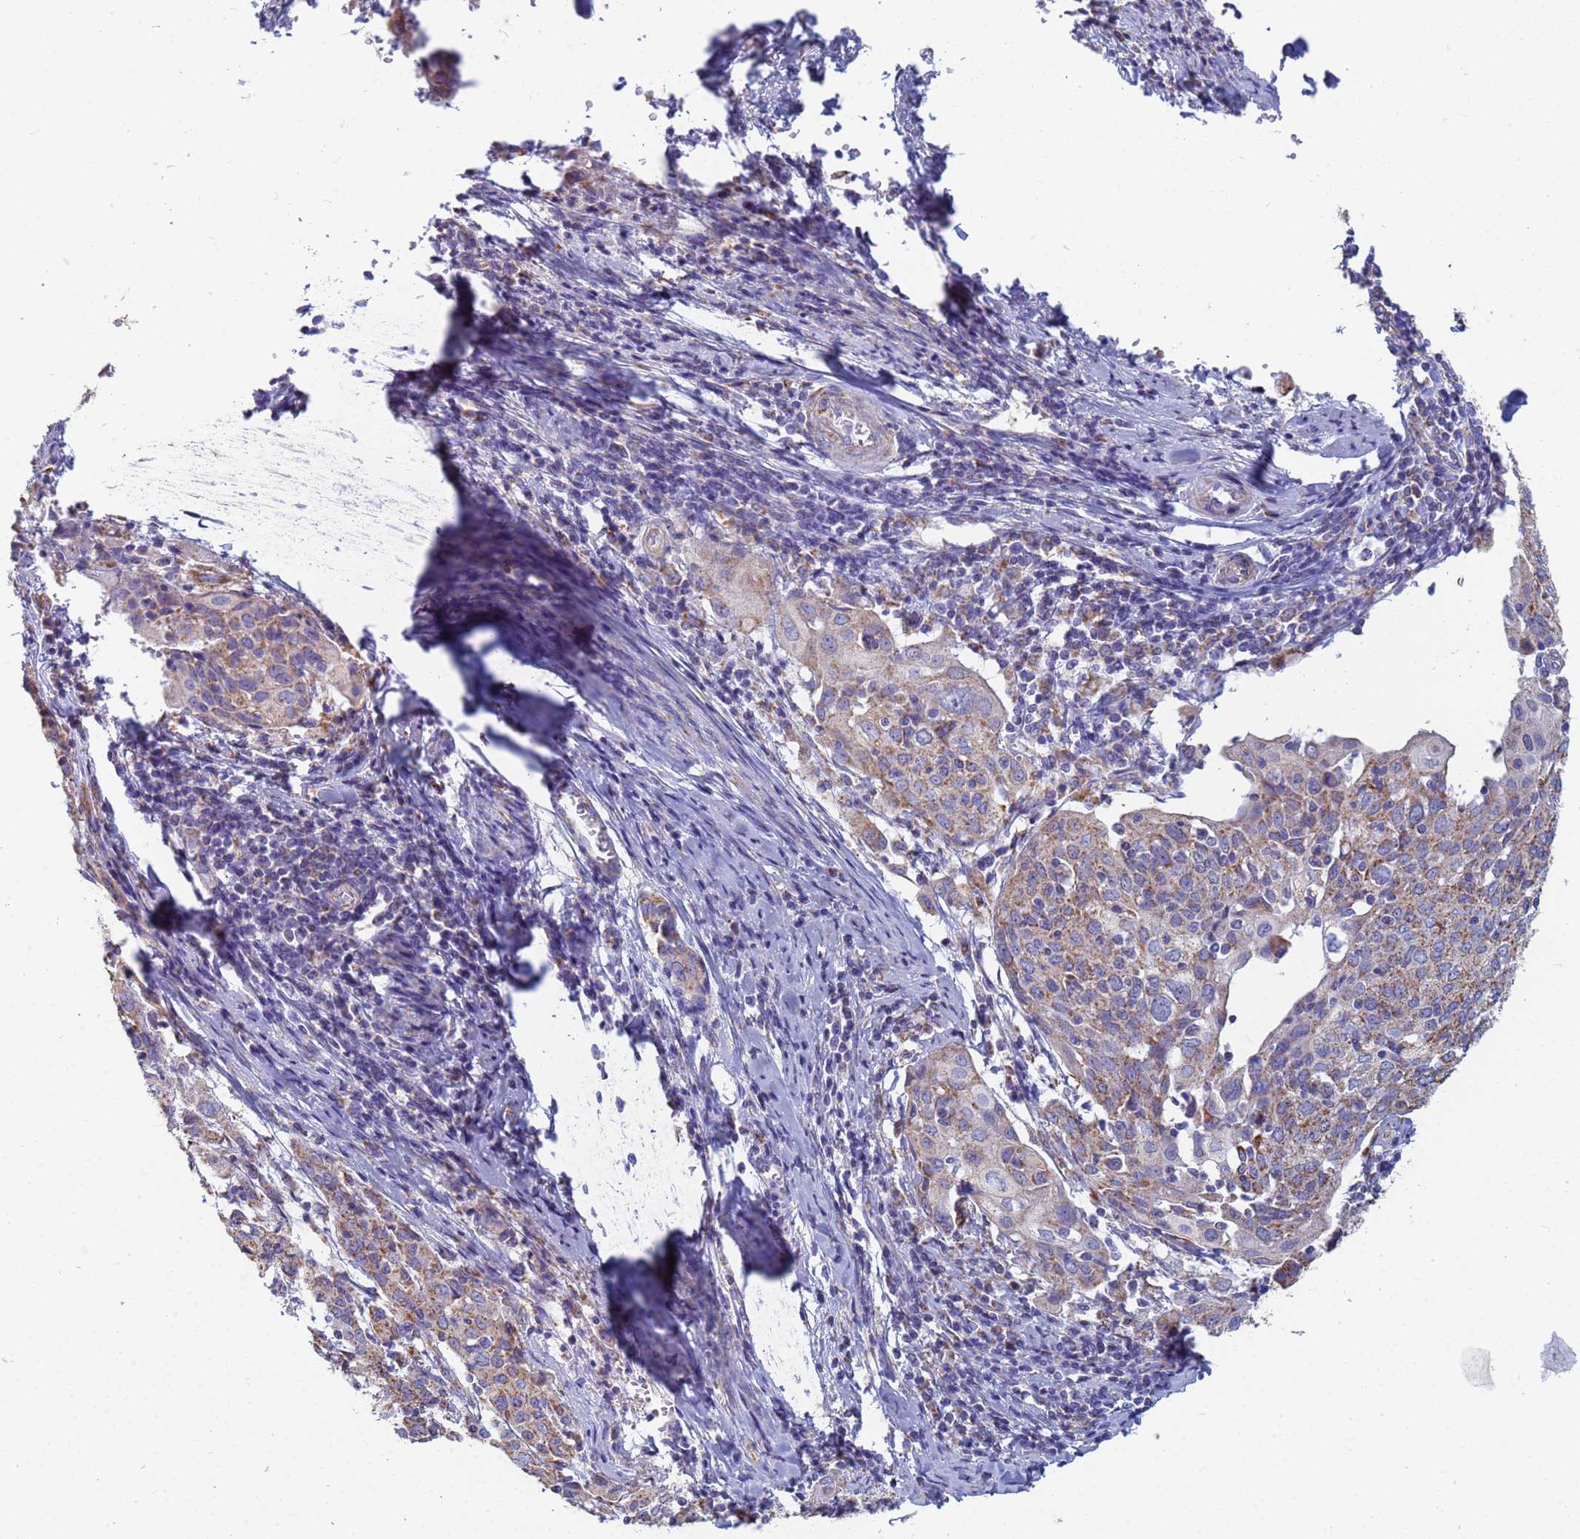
{"staining": {"intensity": "weak", "quantity": "25%-75%", "location": "cytoplasmic/membranous"}, "tissue": "cervical cancer", "cell_type": "Tumor cells", "image_type": "cancer", "snomed": [{"axis": "morphology", "description": "Squamous cell carcinoma, NOS"}, {"axis": "topography", "description": "Cervix"}], "caption": "Immunohistochemistry (IHC) staining of cervical squamous cell carcinoma, which reveals low levels of weak cytoplasmic/membranous expression in about 25%-75% of tumor cells indicating weak cytoplasmic/membranous protein expression. The staining was performed using DAB (3,3'-diaminobenzidine) (brown) for protein detection and nuclei were counterstained in hematoxylin (blue).", "gene": "UQCRH", "patient": {"sex": "female", "age": 67}}